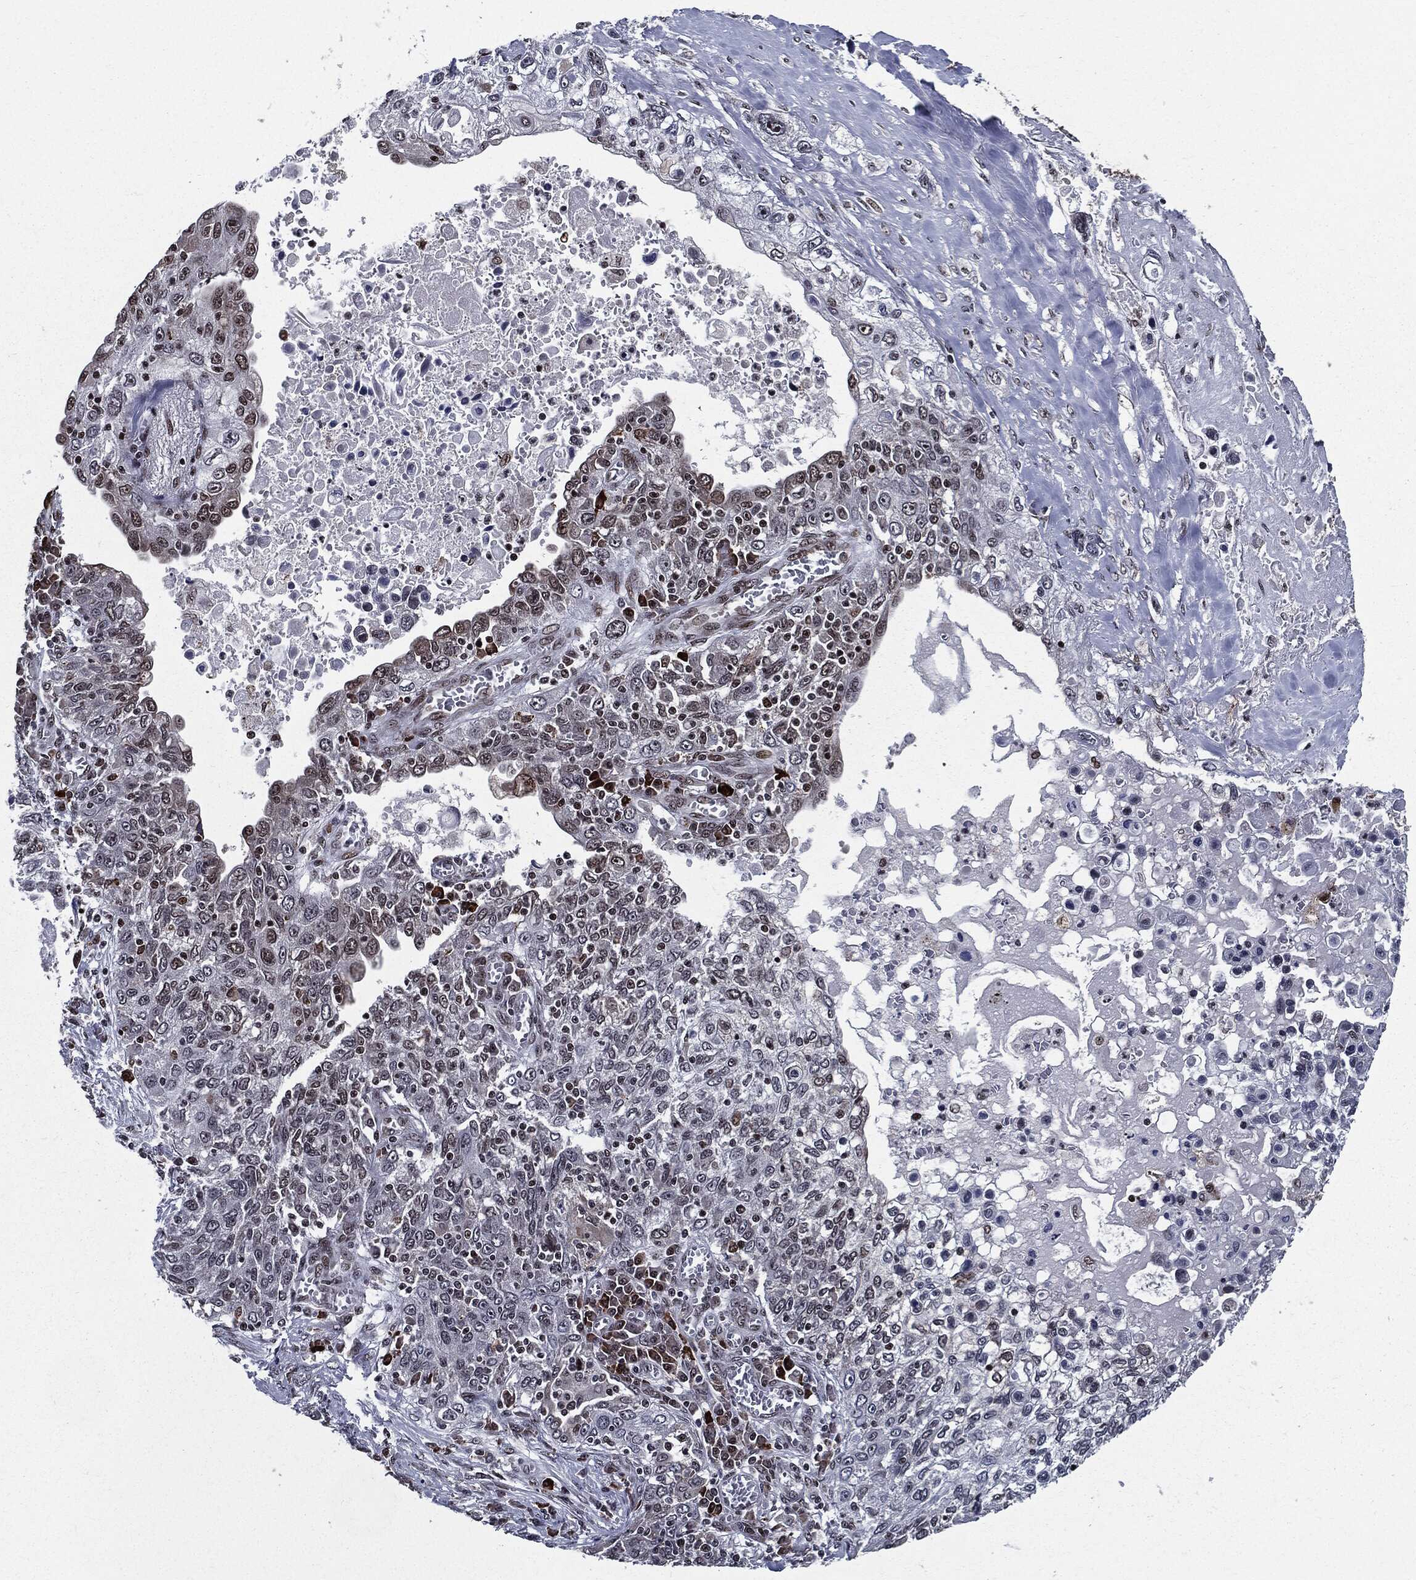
{"staining": {"intensity": "negative", "quantity": "none", "location": "none"}, "tissue": "lung cancer", "cell_type": "Tumor cells", "image_type": "cancer", "snomed": [{"axis": "morphology", "description": "Squamous cell carcinoma, NOS"}, {"axis": "topography", "description": "Lung"}], "caption": "This image is of lung squamous cell carcinoma stained with immunohistochemistry (IHC) to label a protein in brown with the nuclei are counter-stained blue. There is no expression in tumor cells. (DAB (3,3'-diaminobenzidine) immunohistochemistry (IHC), high magnification).", "gene": "ZFP91", "patient": {"sex": "female", "age": 69}}